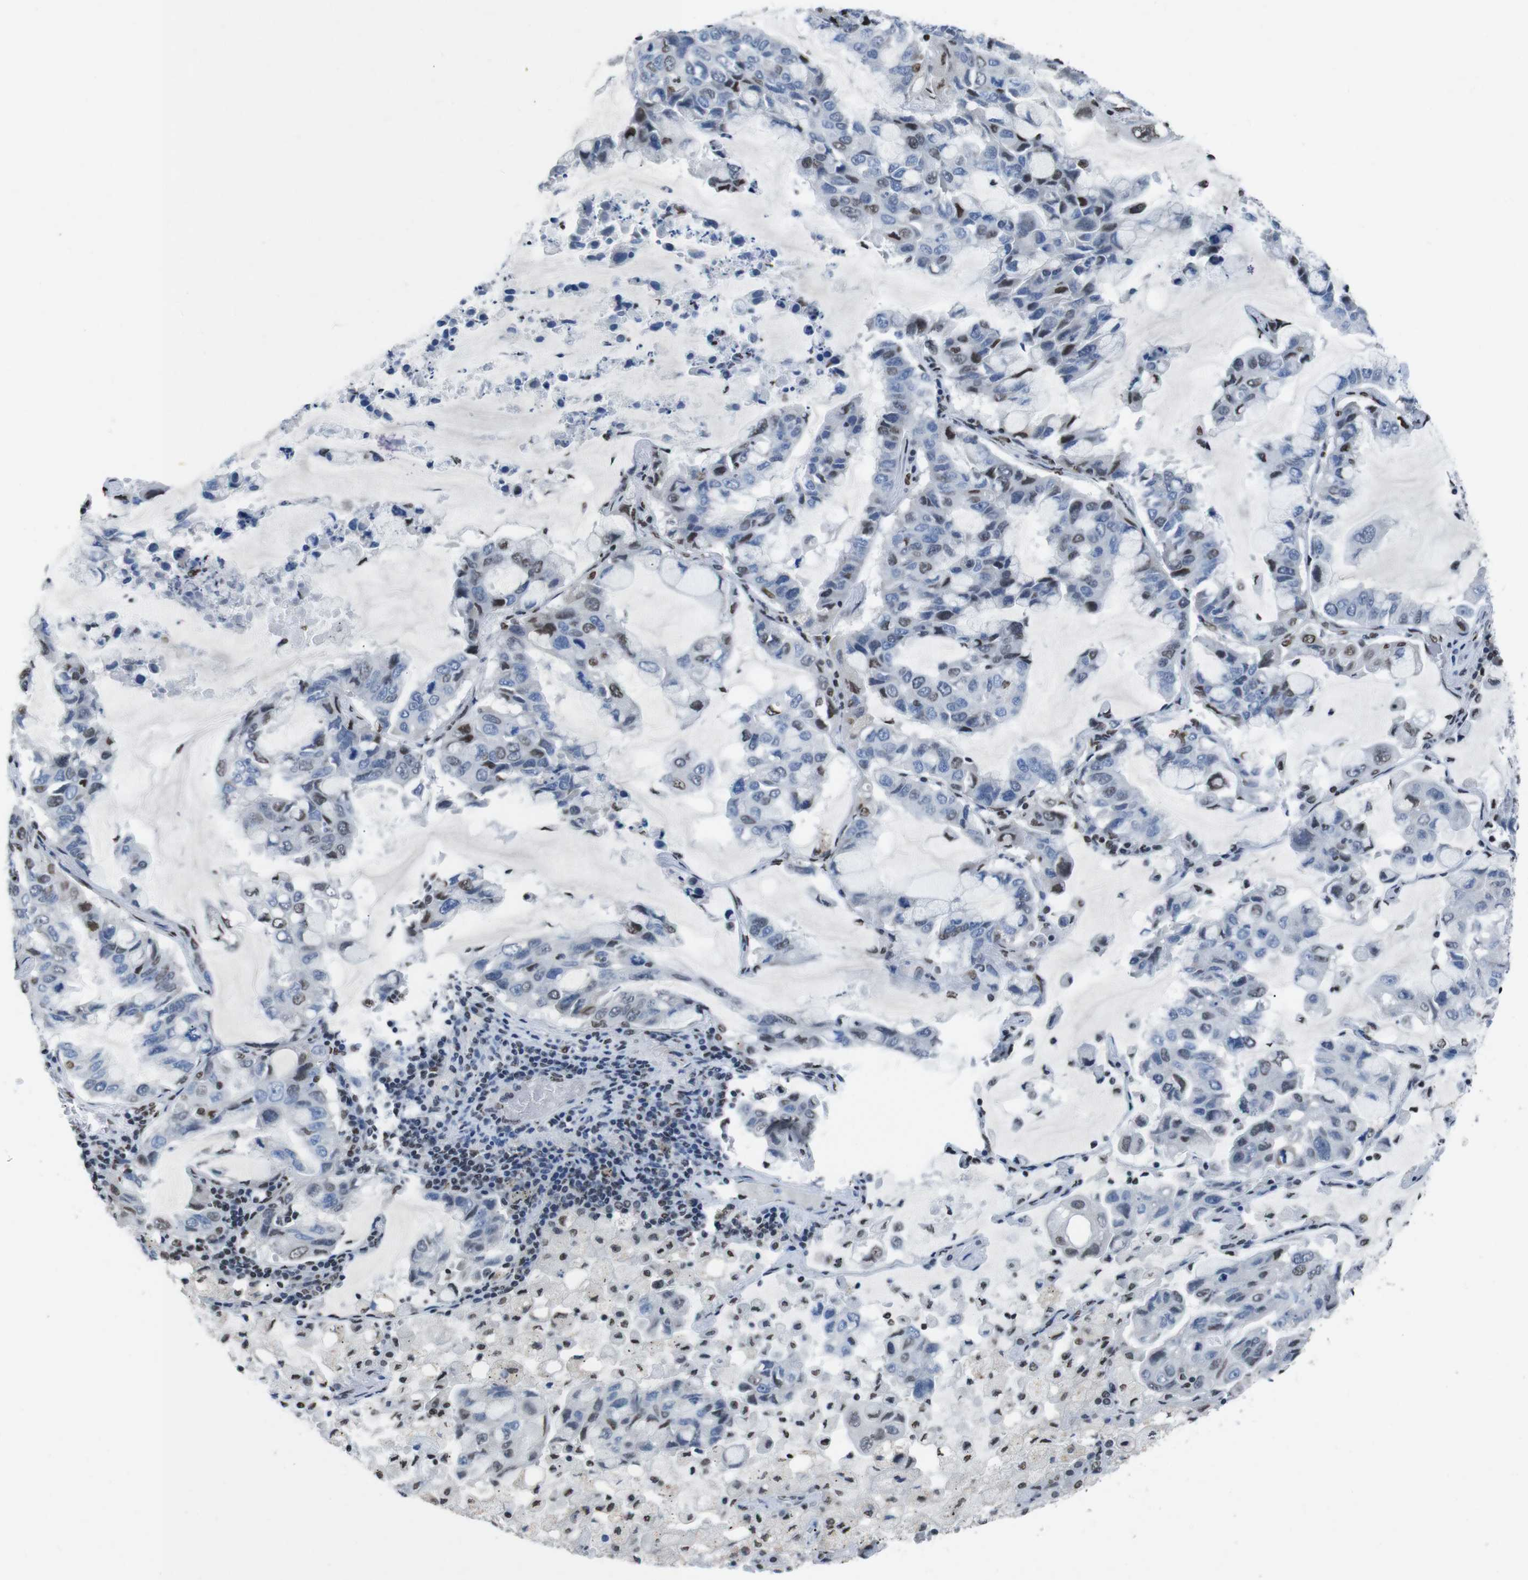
{"staining": {"intensity": "weak", "quantity": "25%-75%", "location": "nuclear"}, "tissue": "lung cancer", "cell_type": "Tumor cells", "image_type": "cancer", "snomed": [{"axis": "morphology", "description": "Adenocarcinoma, NOS"}, {"axis": "topography", "description": "Lung"}], "caption": "High-magnification brightfield microscopy of lung adenocarcinoma stained with DAB (brown) and counterstained with hematoxylin (blue). tumor cells exhibit weak nuclear expression is appreciated in about25%-75% of cells. Nuclei are stained in blue.", "gene": "PIP4P2", "patient": {"sex": "male", "age": 64}}